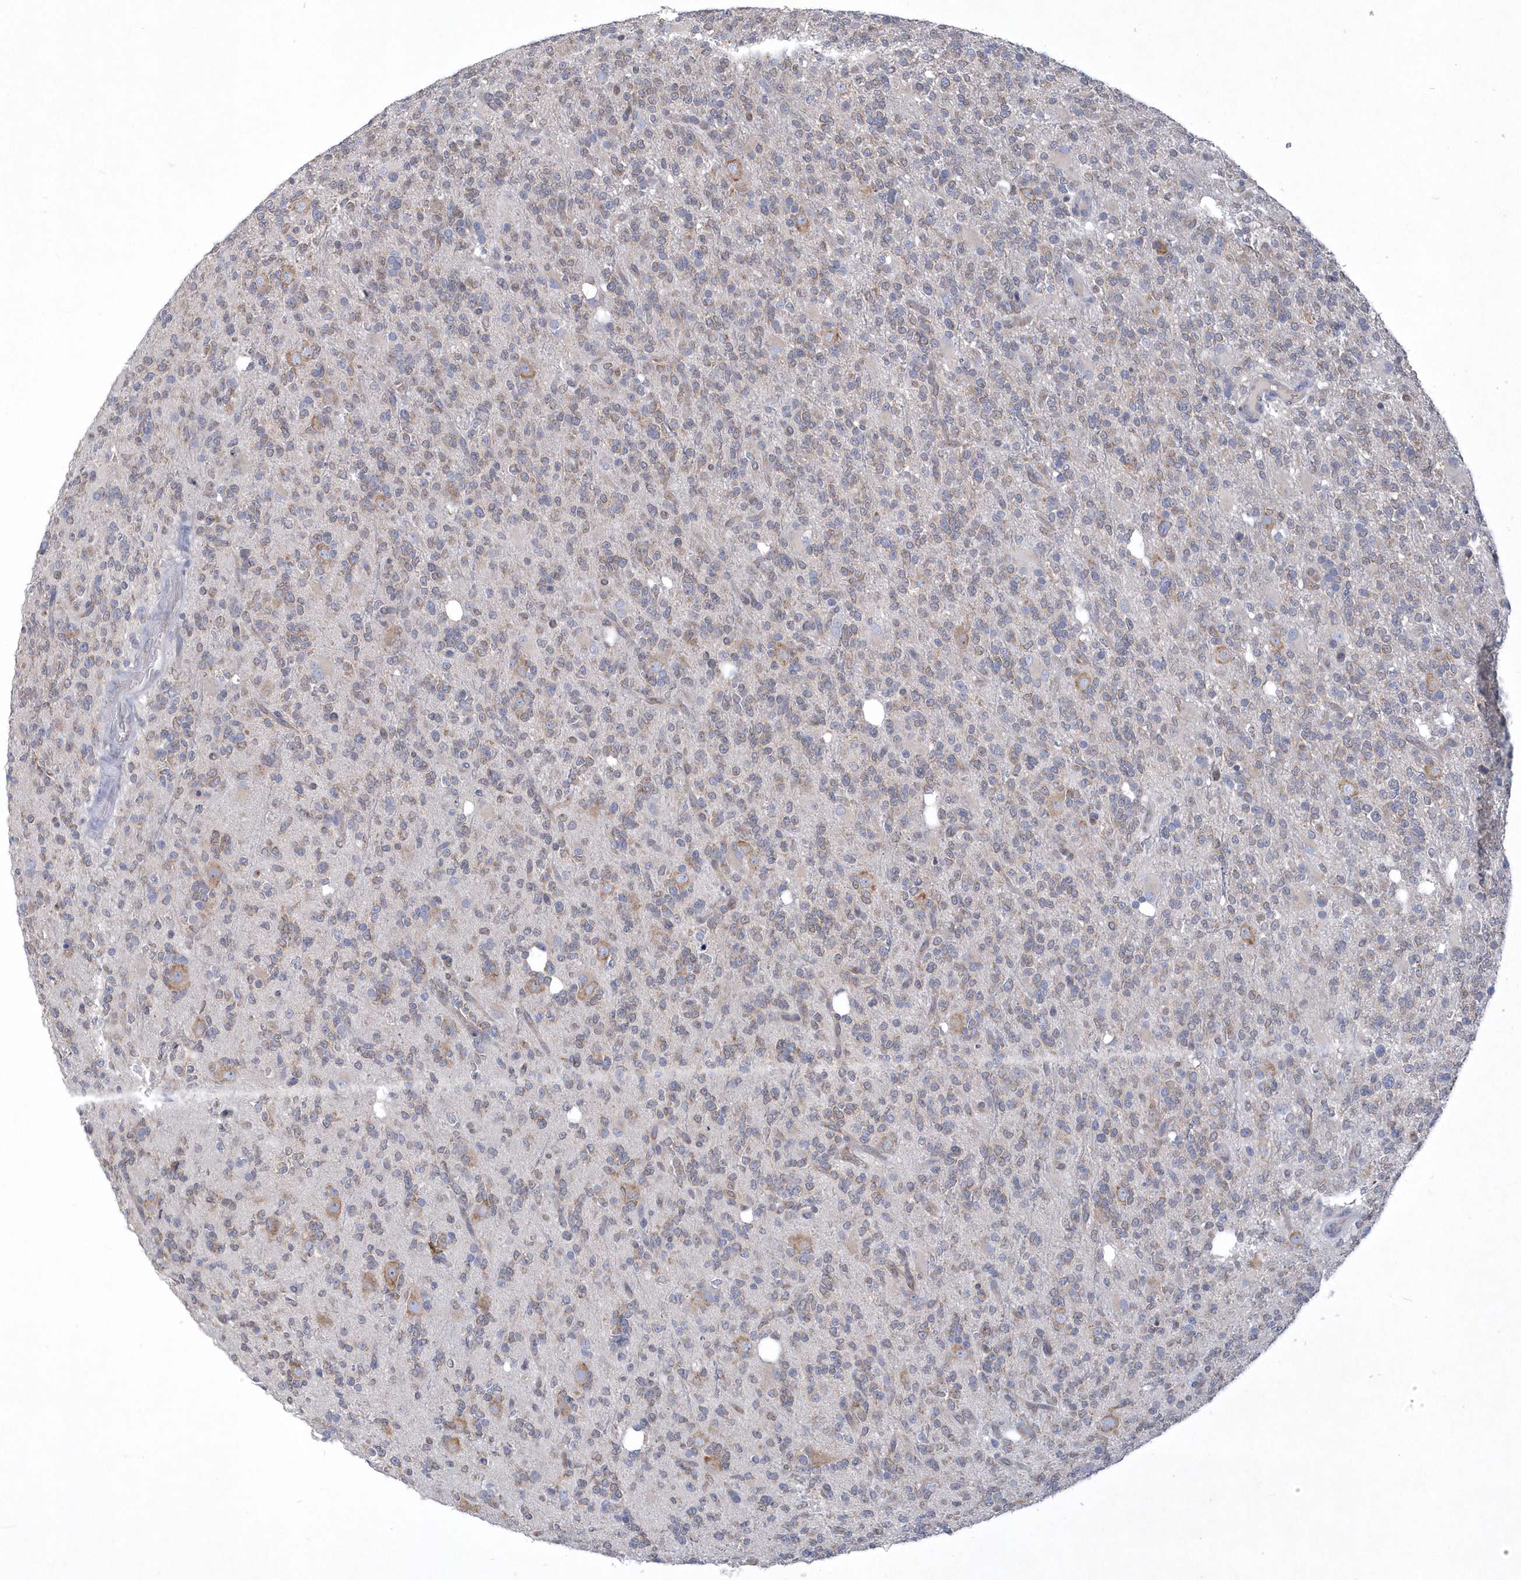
{"staining": {"intensity": "moderate", "quantity": "<25%", "location": "cytoplasmic/membranous"}, "tissue": "glioma", "cell_type": "Tumor cells", "image_type": "cancer", "snomed": [{"axis": "morphology", "description": "Glioma, malignant, High grade"}, {"axis": "topography", "description": "Brain"}], "caption": "Protein expression analysis of human glioma reveals moderate cytoplasmic/membranous staining in approximately <25% of tumor cells.", "gene": "DGAT1", "patient": {"sex": "female", "age": 62}}